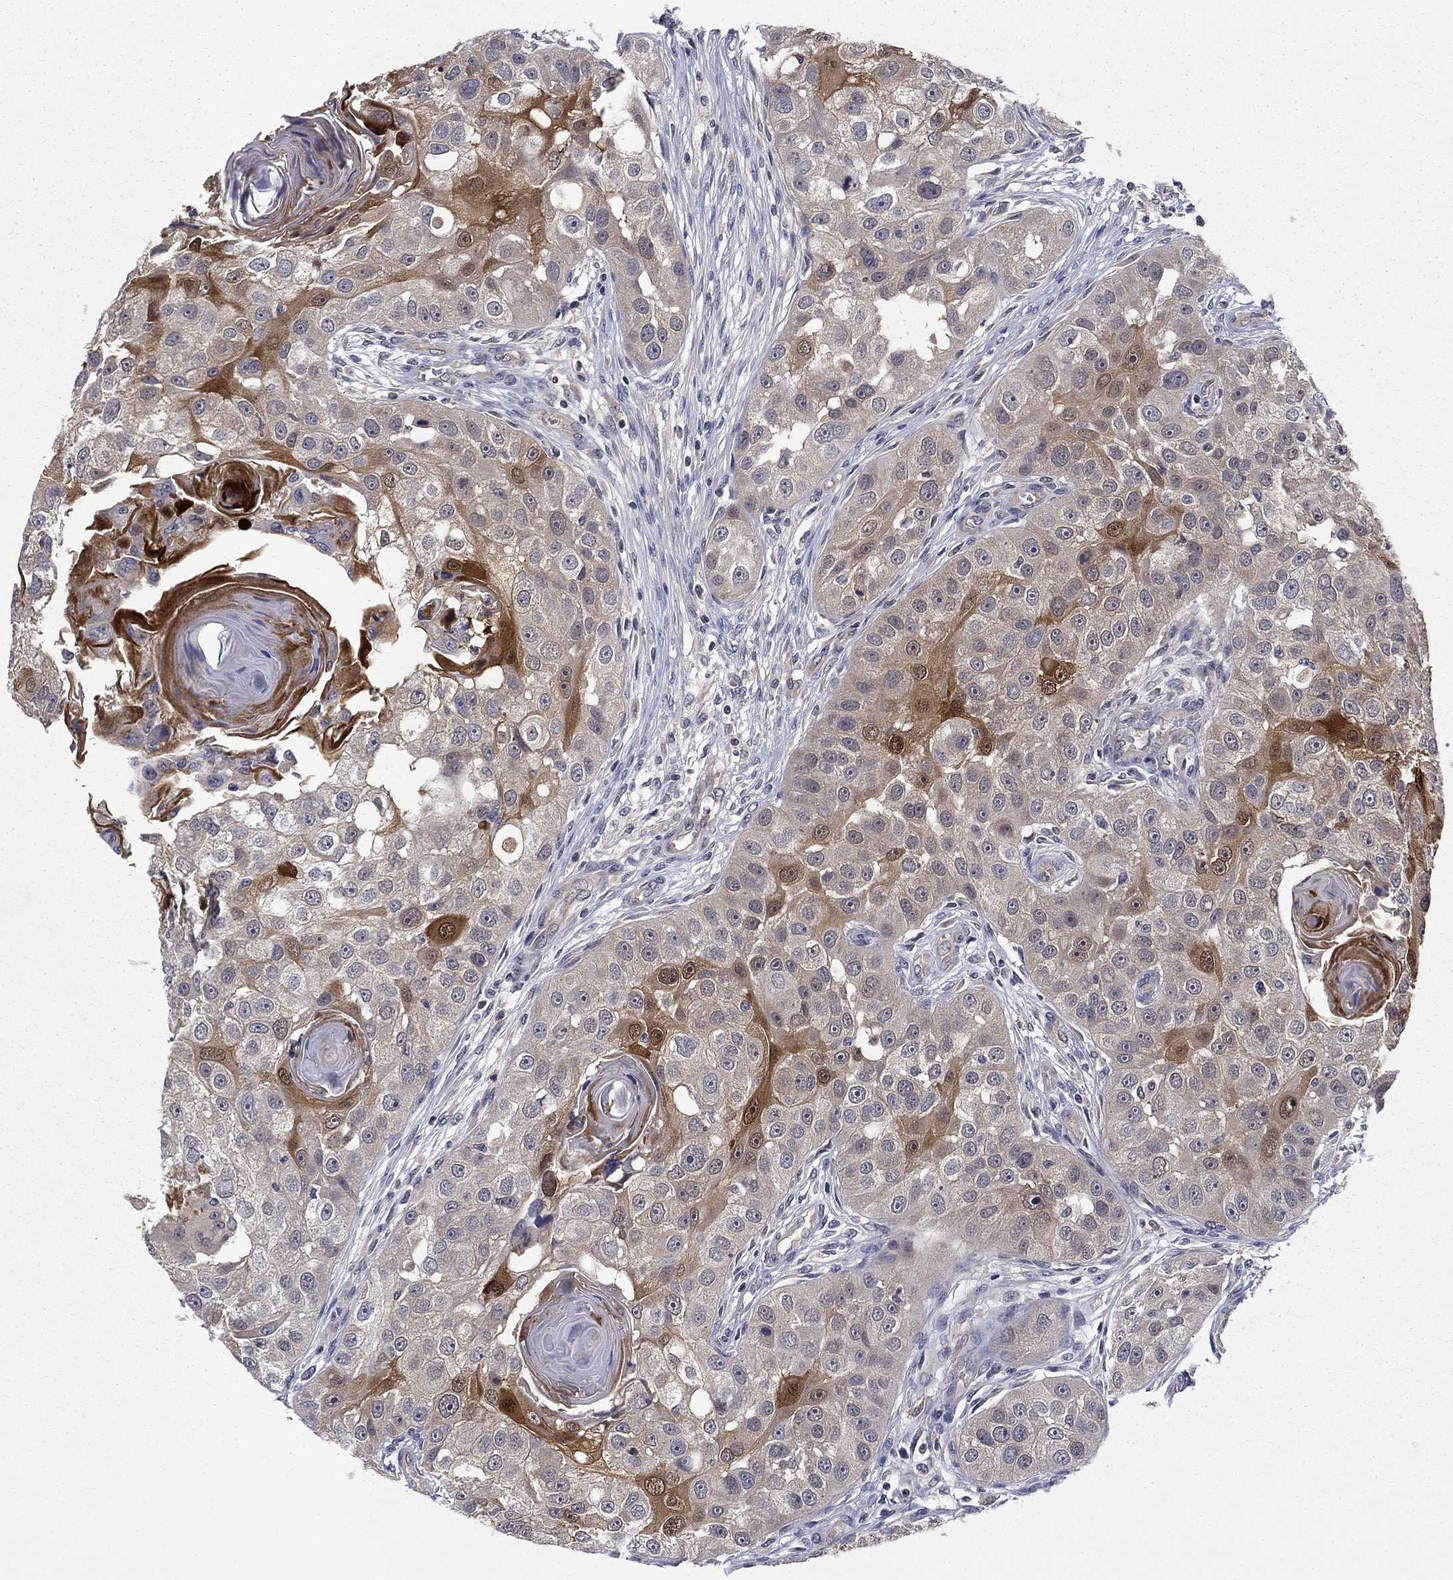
{"staining": {"intensity": "moderate", "quantity": "<25%", "location": "cytoplasmic/membranous,nuclear"}, "tissue": "head and neck cancer", "cell_type": "Tumor cells", "image_type": "cancer", "snomed": [{"axis": "morphology", "description": "Normal tissue, NOS"}, {"axis": "morphology", "description": "Squamous cell carcinoma, NOS"}, {"axis": "topography", "description": "Skeletal muscle"}, {"axis": "topography", "description": "Head-Neck"}], "caption": "An immunohistochemistry image of tumor tissue is shown. Protein staining in brown shows moderate cytoplasmic/membranous and nuclear positivity in head and neck cancer (squamous cell carcinoma) within tumor cells.", "gene": "GLTP", "patient": {"sex": "male", "age": 51}}